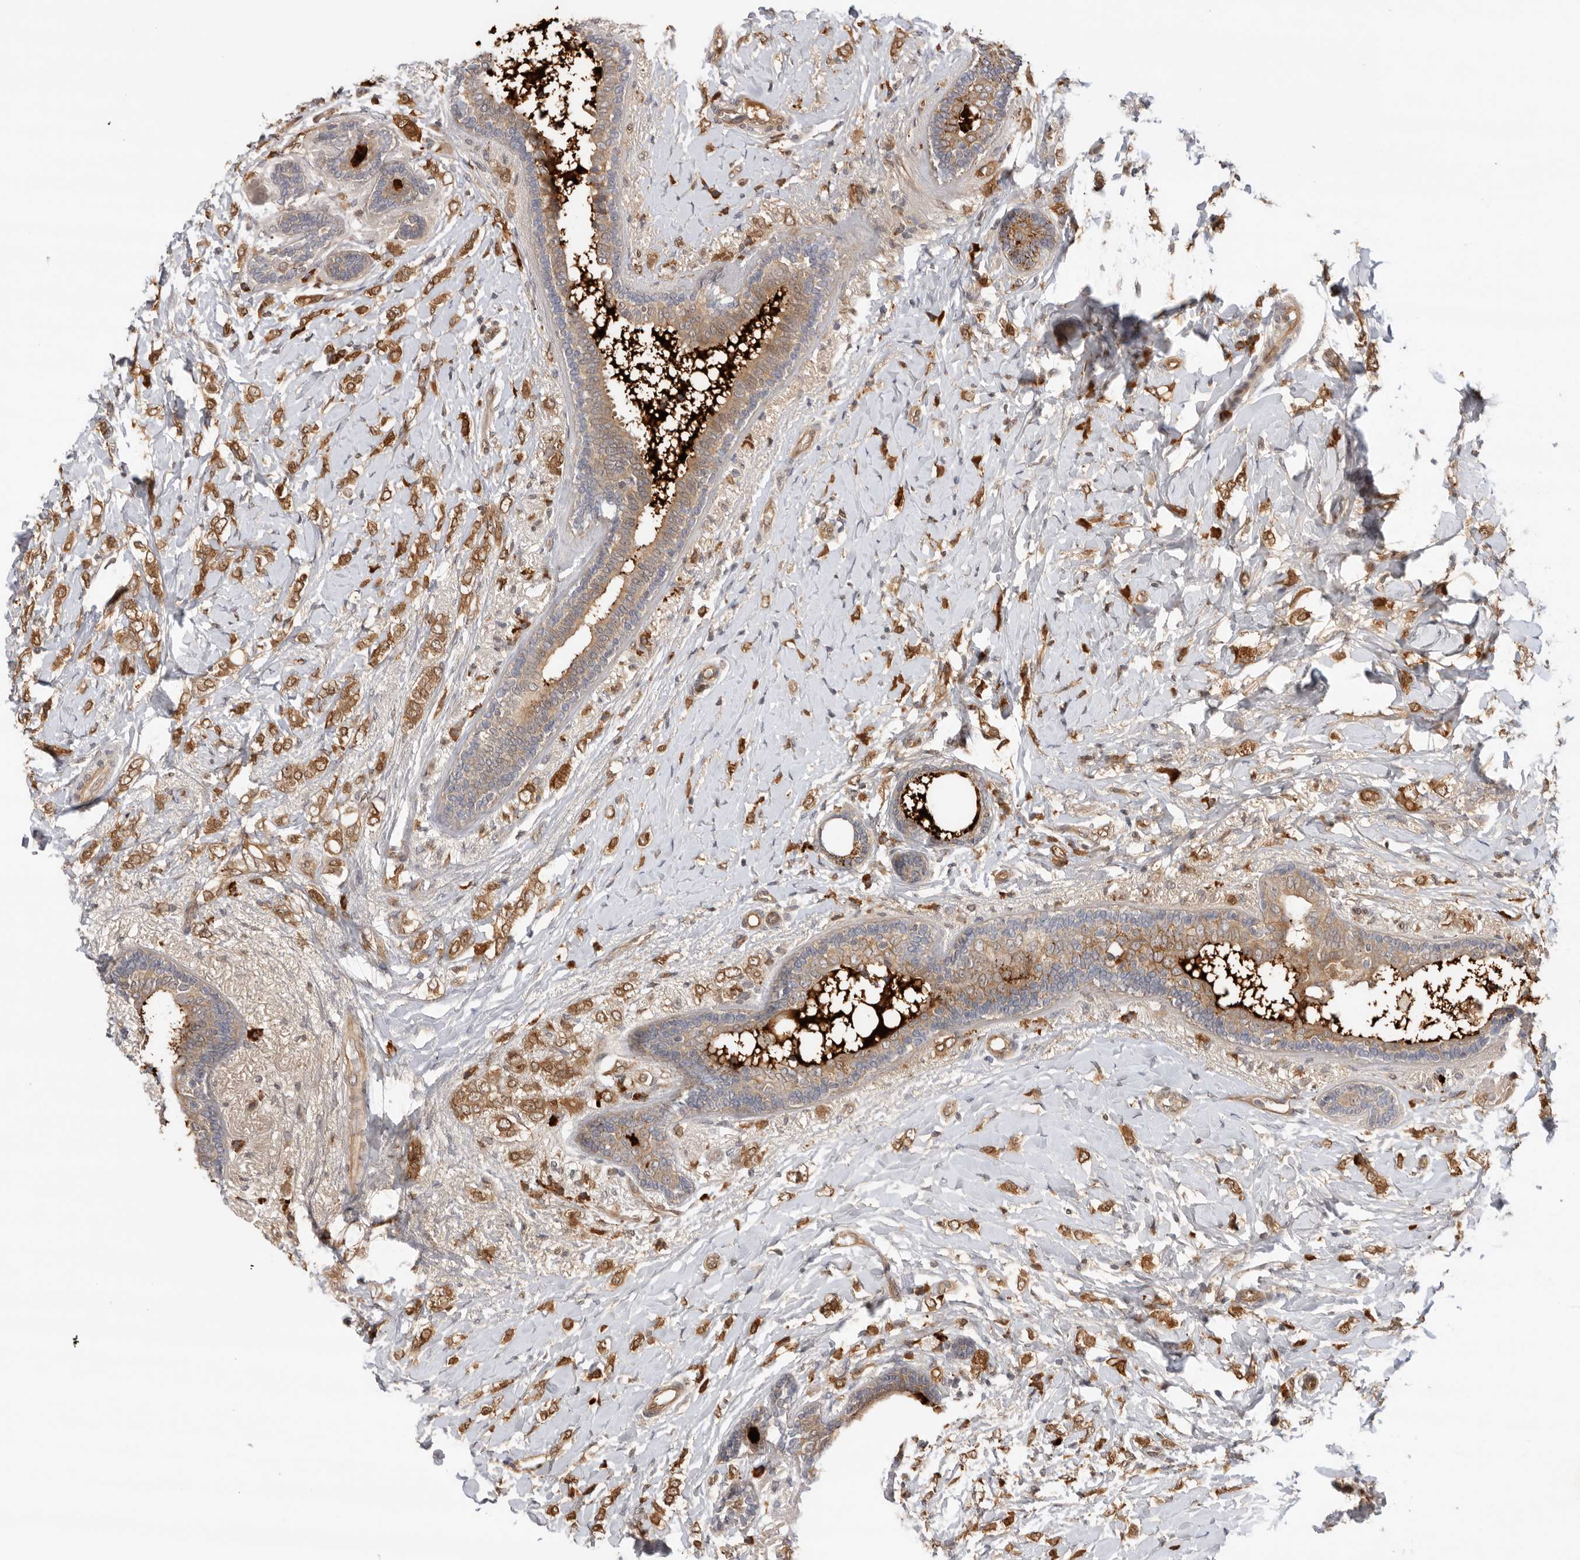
{"staining": {"intensity": "moderate", "quantity": ">75%", "location": "cytoplasmic/membranous"}, "tissue": "breast cancer", "cell_type": "Tumor cells", "image_type": "cancer", "snomed": [{"axis": "morphology", "description": "Normal tissue, NOS"}, {"axis": "morphology", "description": "Lobular carcinoma"}, {"axis": "topography", "description": "Breast"}], "caption": "The photomicrograph displays staining of lobular carcinoma (breast), revealing moderate cytoplasmic/membranous protein staining (brown color) within tumor cells.", "gene": "DCAF8", "patient": {"sex": "female", "age": 47}}